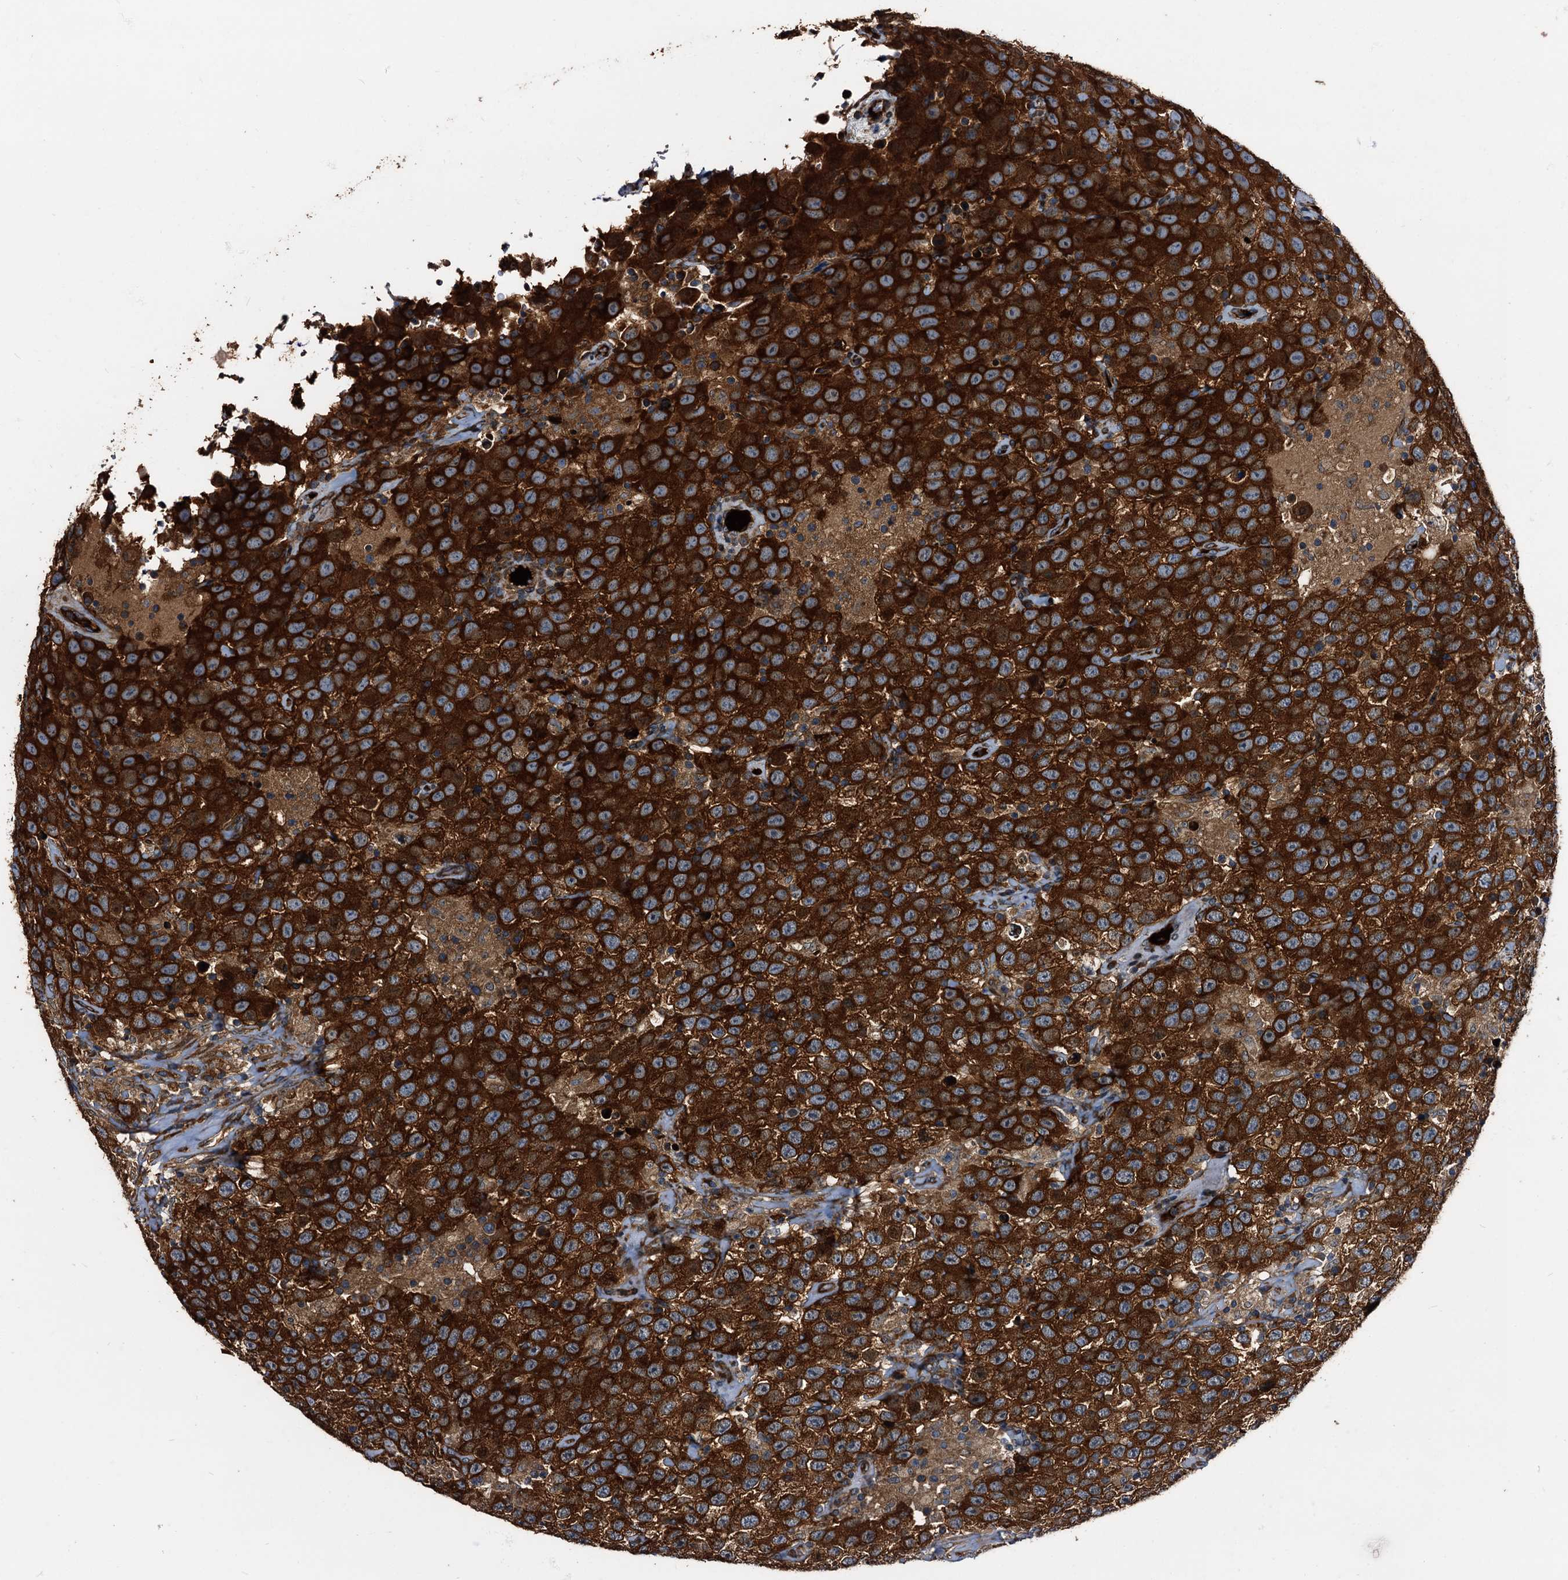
{"staining": {"intensity": "strong", "quantity": ">75%", "location": "cytoplasmic/membranous"}, "tissue": "testis cancer", "cell_type": "Tumor cells", "image_type": "cancer", "snomed": [{"axis": "morphology", "description": "Seminoma, NOS"}, {"axis": "topography", "description": "Testis"}], "caption": "This is a histology image of immunohistochemistry staining of seminoma (testis), which shows strong positivity in the cytoplasmic/membranous of tumor cells.", "gene": "PEX5", "patient": {"sex": "male", "age": 41}}